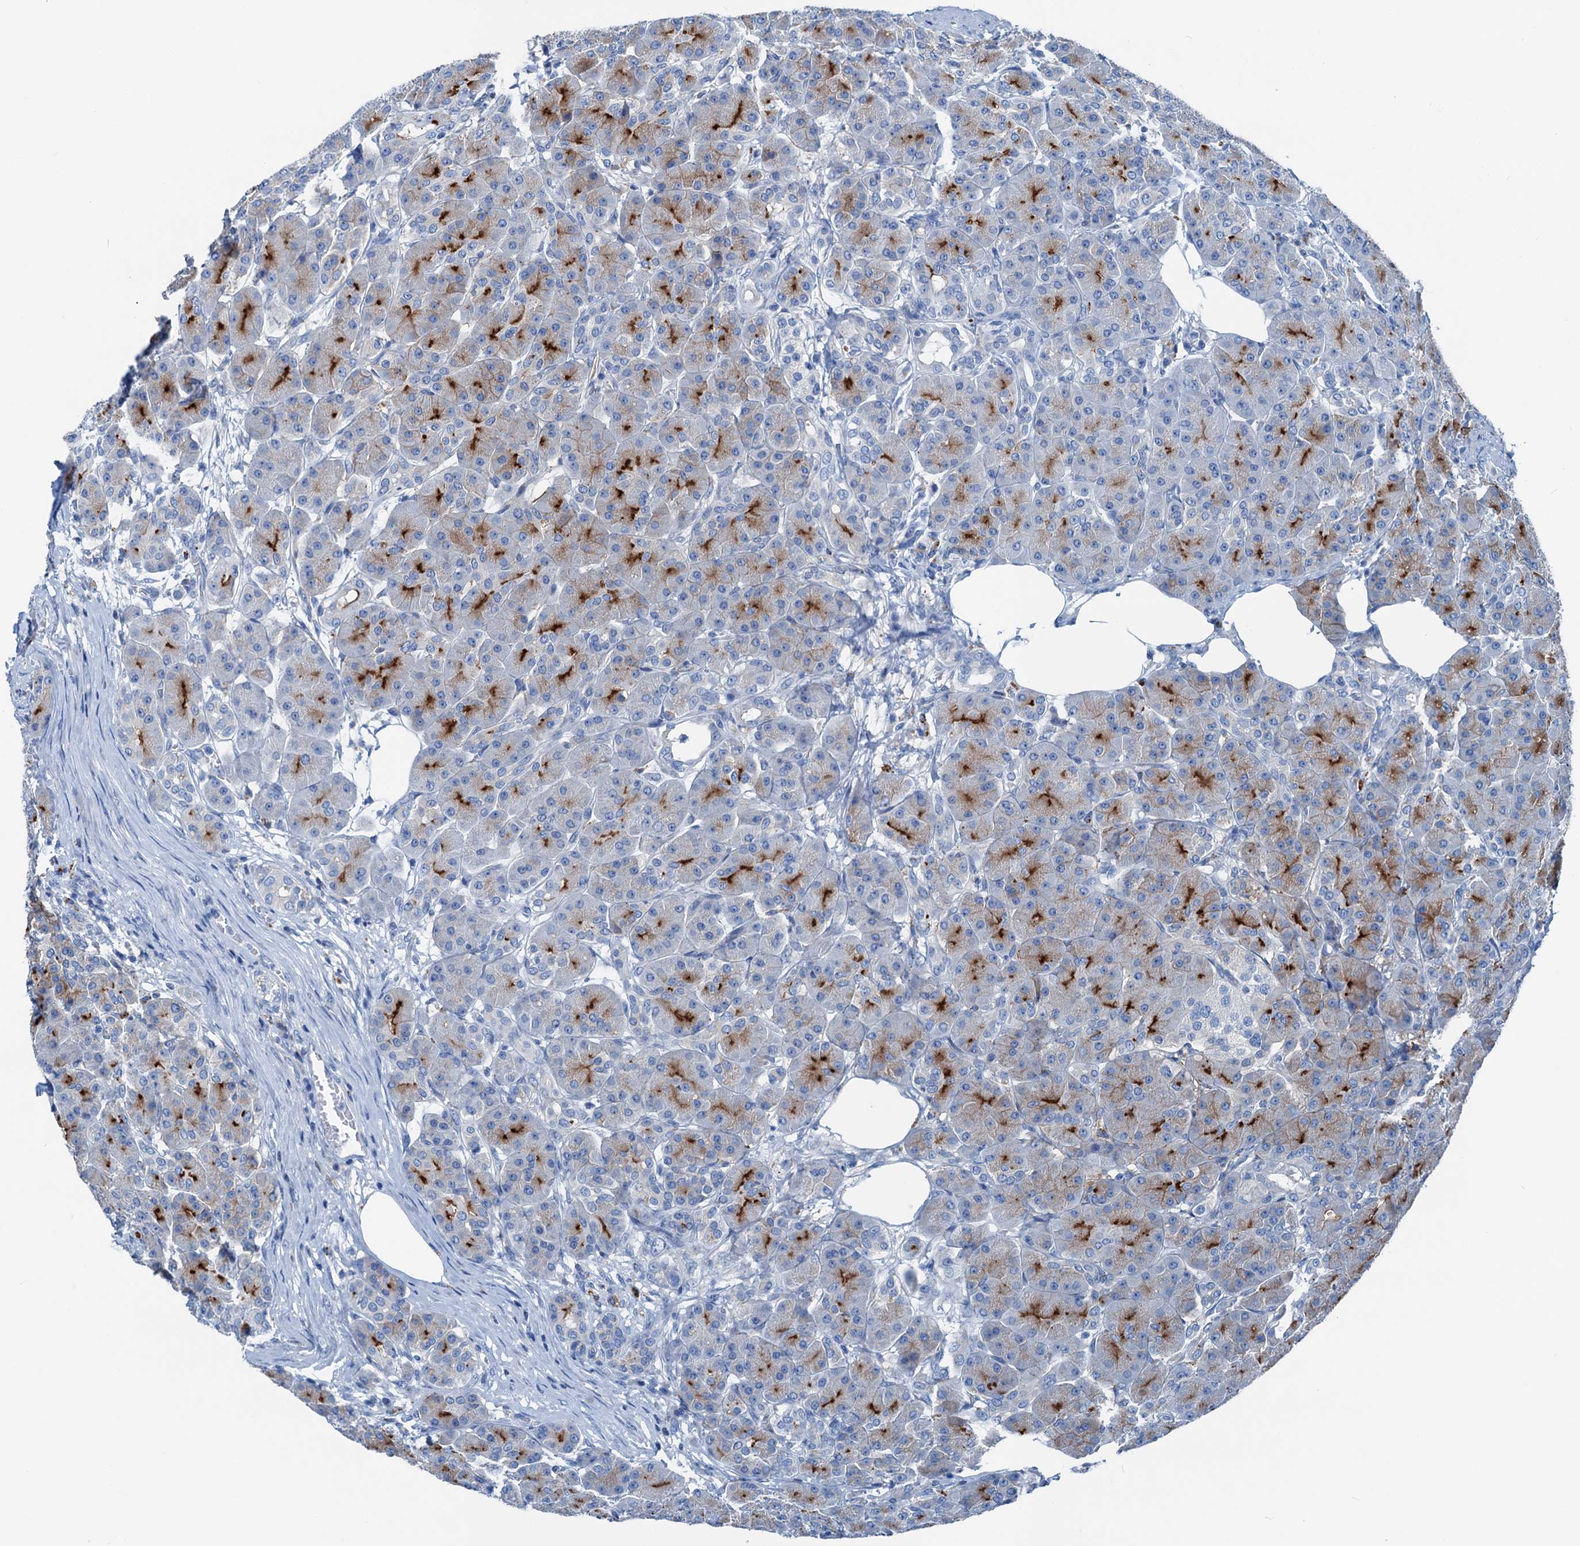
{"staining": {"intensity": "moderate", "quantity": "25%-75%", "location": "cytoplasmic/membranous"}, "tissue": "pancreas", "cell_type": "Exocrine glandular cells", "image_type": "normal", "snomed": [{"axis": "morphology", "description": "Normal tissue, NOS"}, {"axis": "topography", "description": "Pancreas"}], "caption": "This photomicrograph exhibits immunohistochemistry staining of benign human pancreas, with medium moderate cytoplasmic/membranous positivity in approximately 25%-75% of exocrine glandular cells.", "gene": "C1QTNF4", "patient": {"sex": "male", "age": 63}}